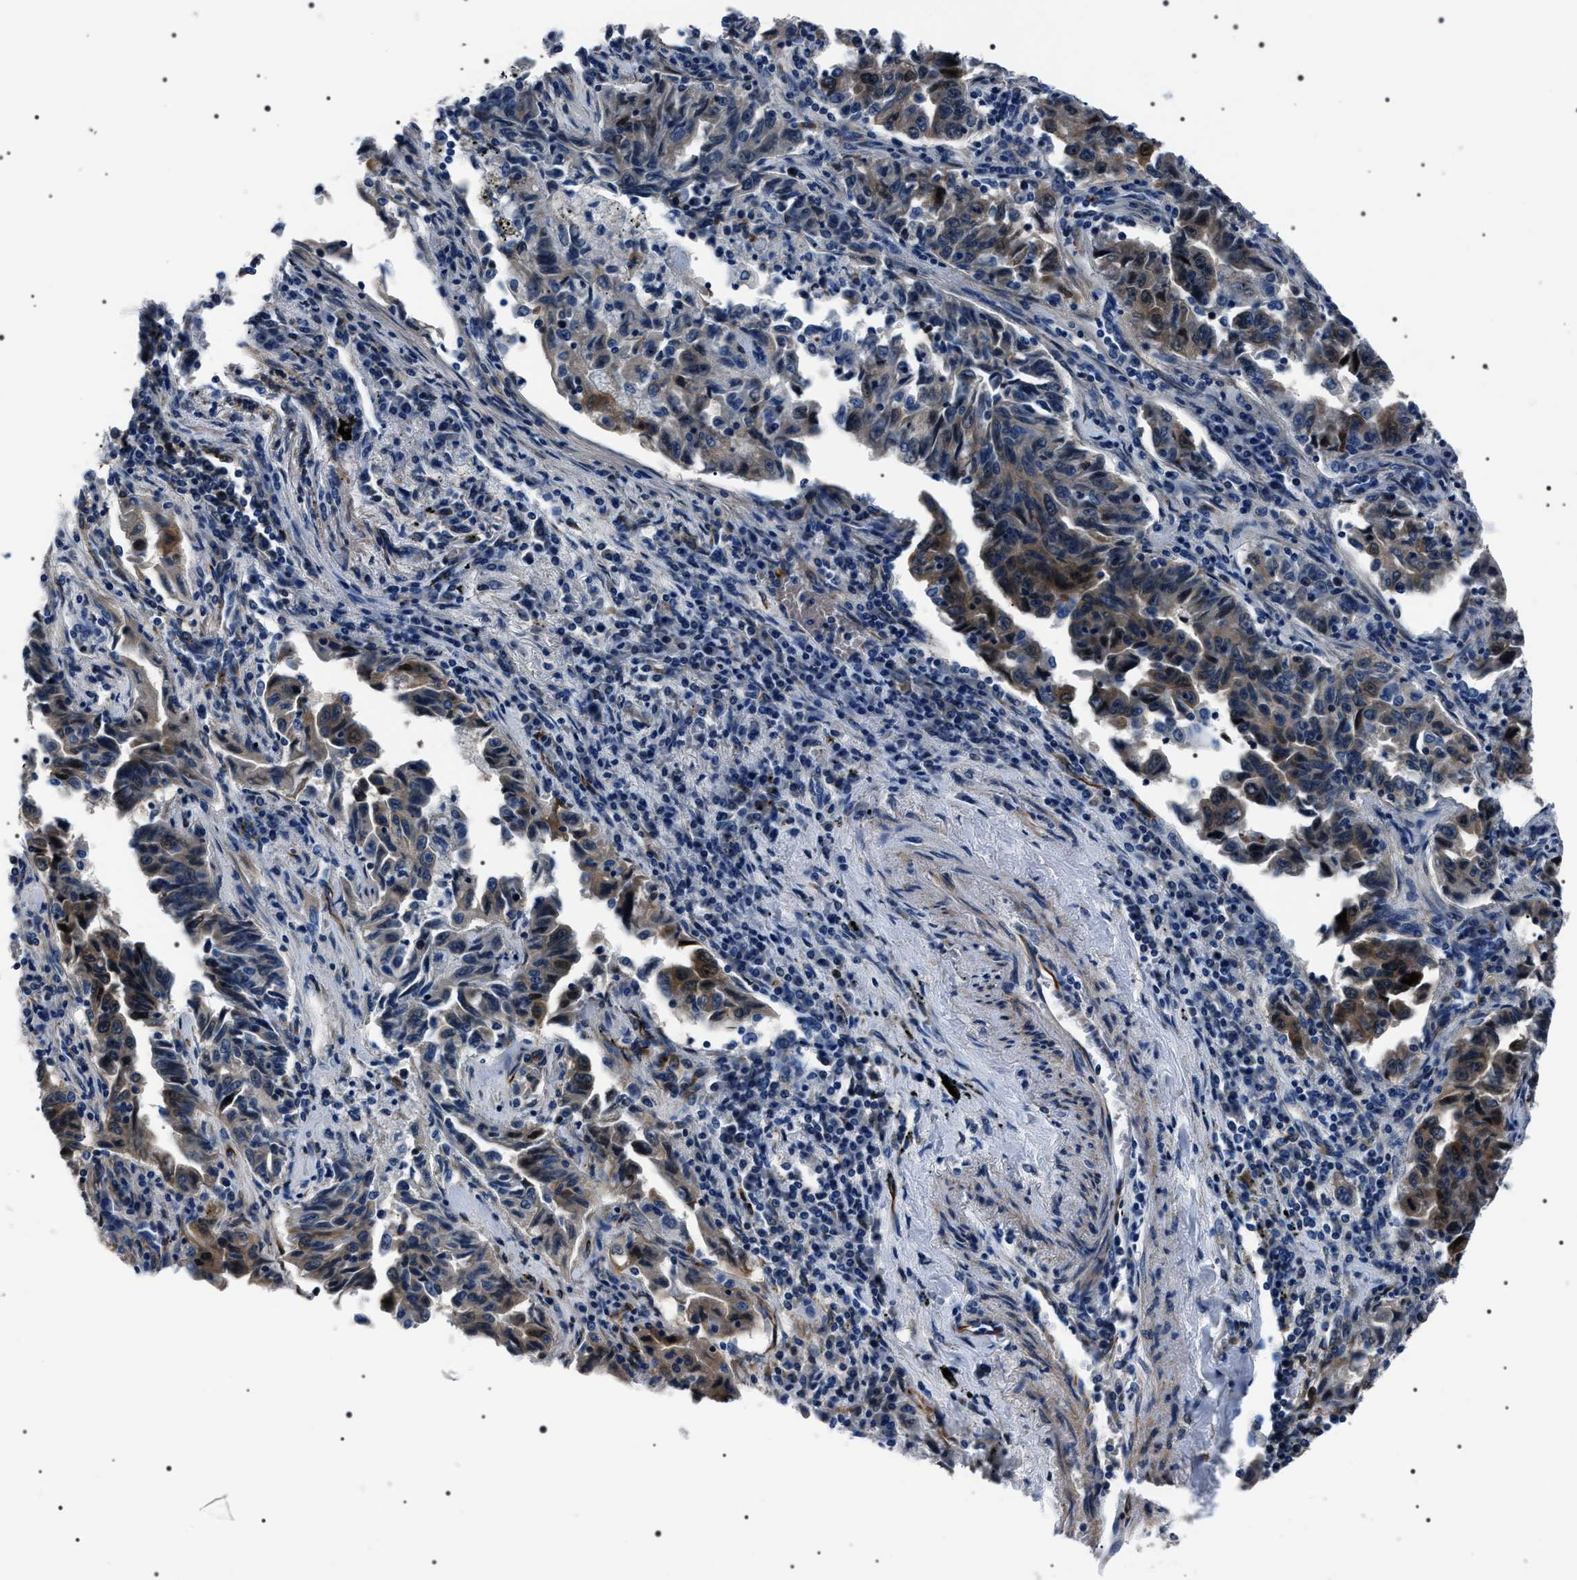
{"staining": {"intensity": "strong", "quantity": "<25%", "location": "cytoplasmic/membranous"}, "tissue": "lung cancer", "cell_type": "Tumor cells", "image_type": "cancer", "snomed": [{"axis": "morphology", "description": "Adenocarcinoma, NOS"}, {"axis": "topography", "description": "Lung"}], "caption": "IHC of human adenocarcinoma (lung) displays medium levels of strong cytoplasmic/membranous staining in approximately <25% of tumor cells.", "gene": "BAG2", "patient": {"sex": "female", "age": 51}}